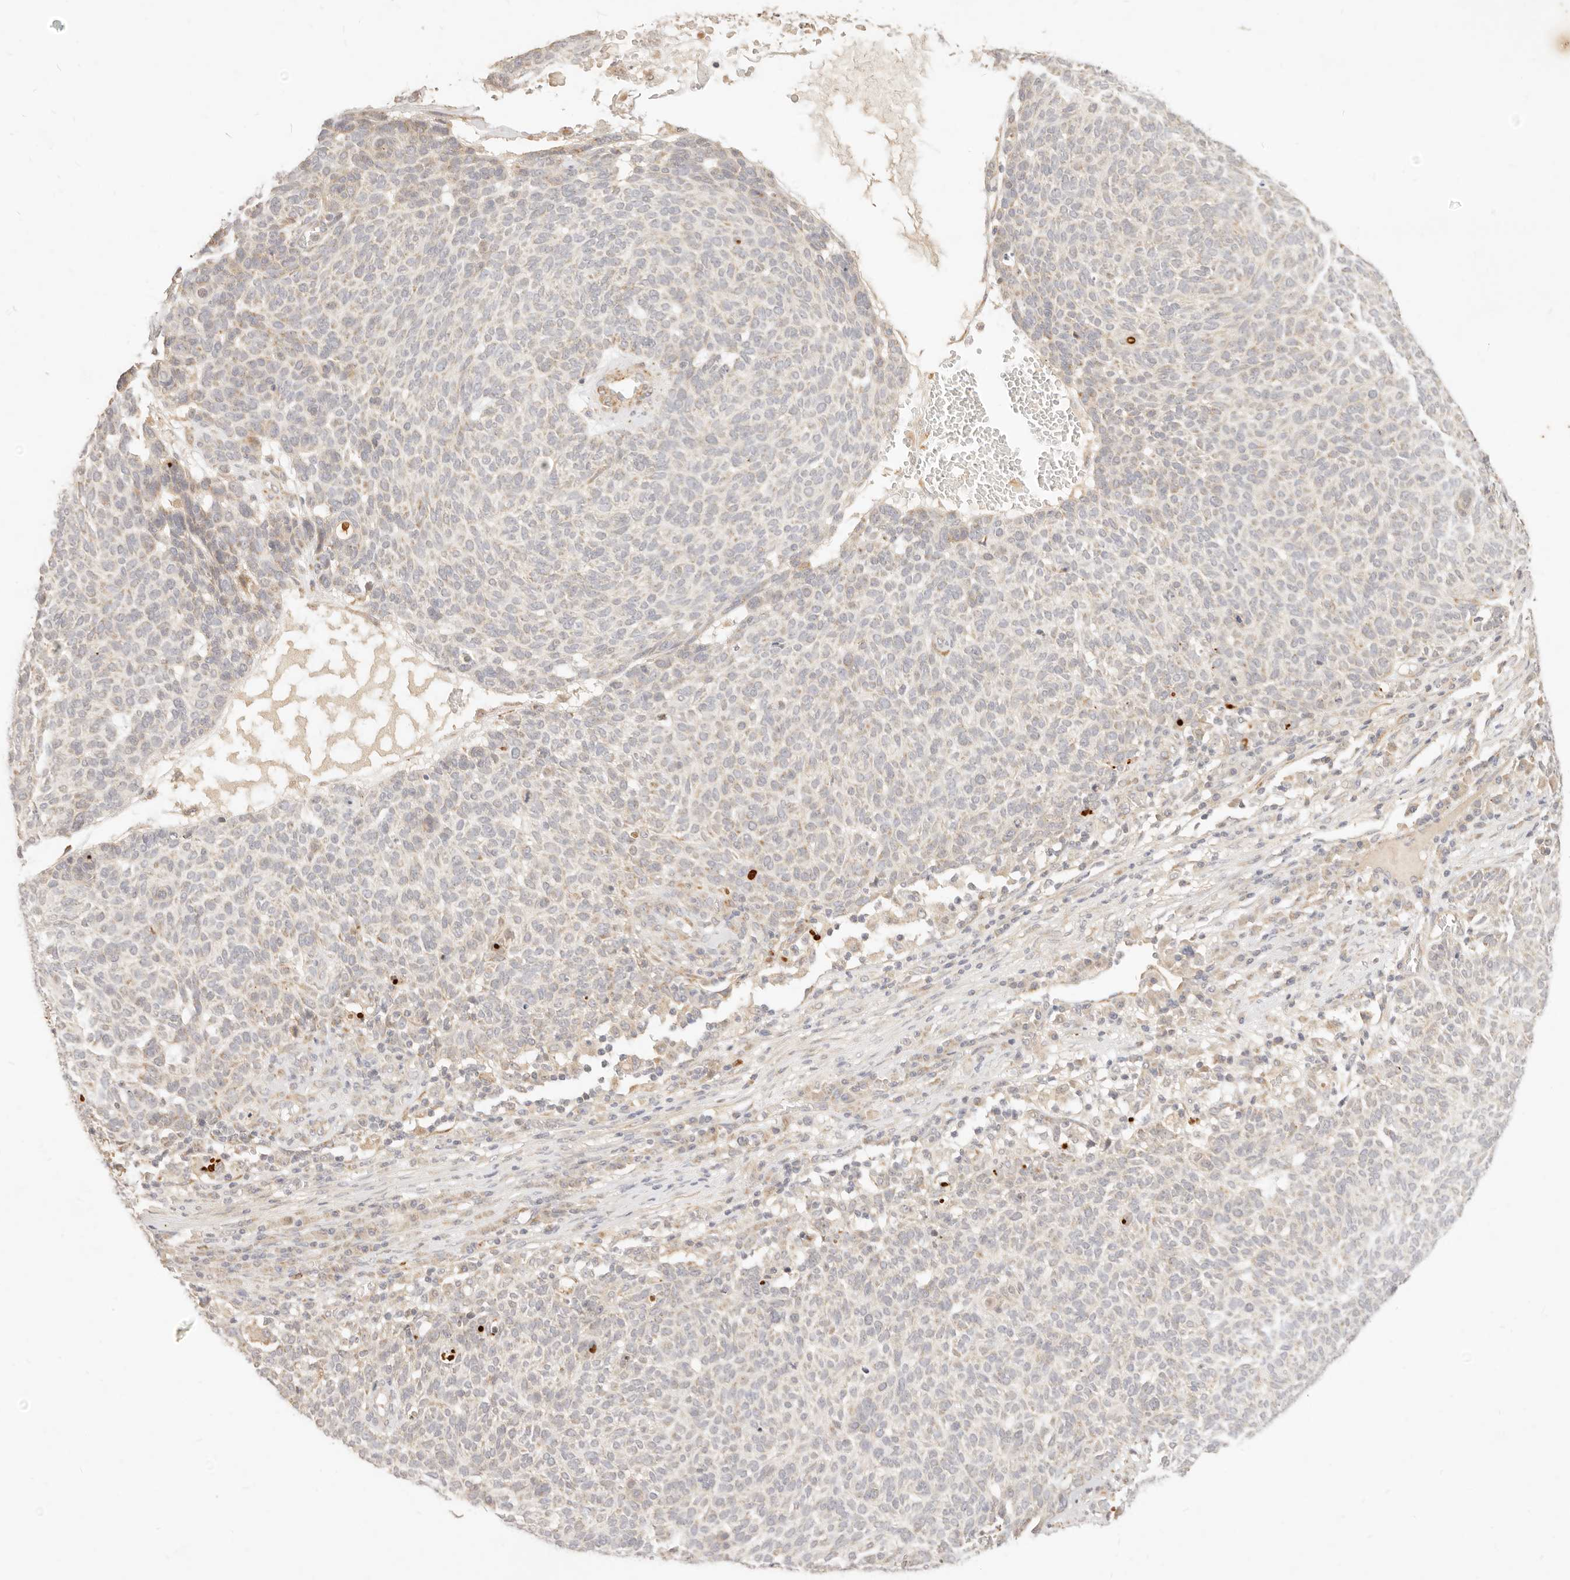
{"staining": {"intensity": "weak", "quantity": "<25%", "location": "cytoplasmic/membranous"}, "tissue": "skin cancer", "cell_type": "Tumor cells", "image_type": "cancer", "snomed": [{"axis": "morphology", "description": "Squamous cell carcinoma, NOS"}, {"axis": "topography", "description": "Skin"}], "caption": "Human squamous cell carcinoma (skin) stained for a protein using immunohistochemistry (IHC) displays no positivity in tumor cells.", "gene": "RUBCNL", "patient": {"sex": "female", "age": 90}}